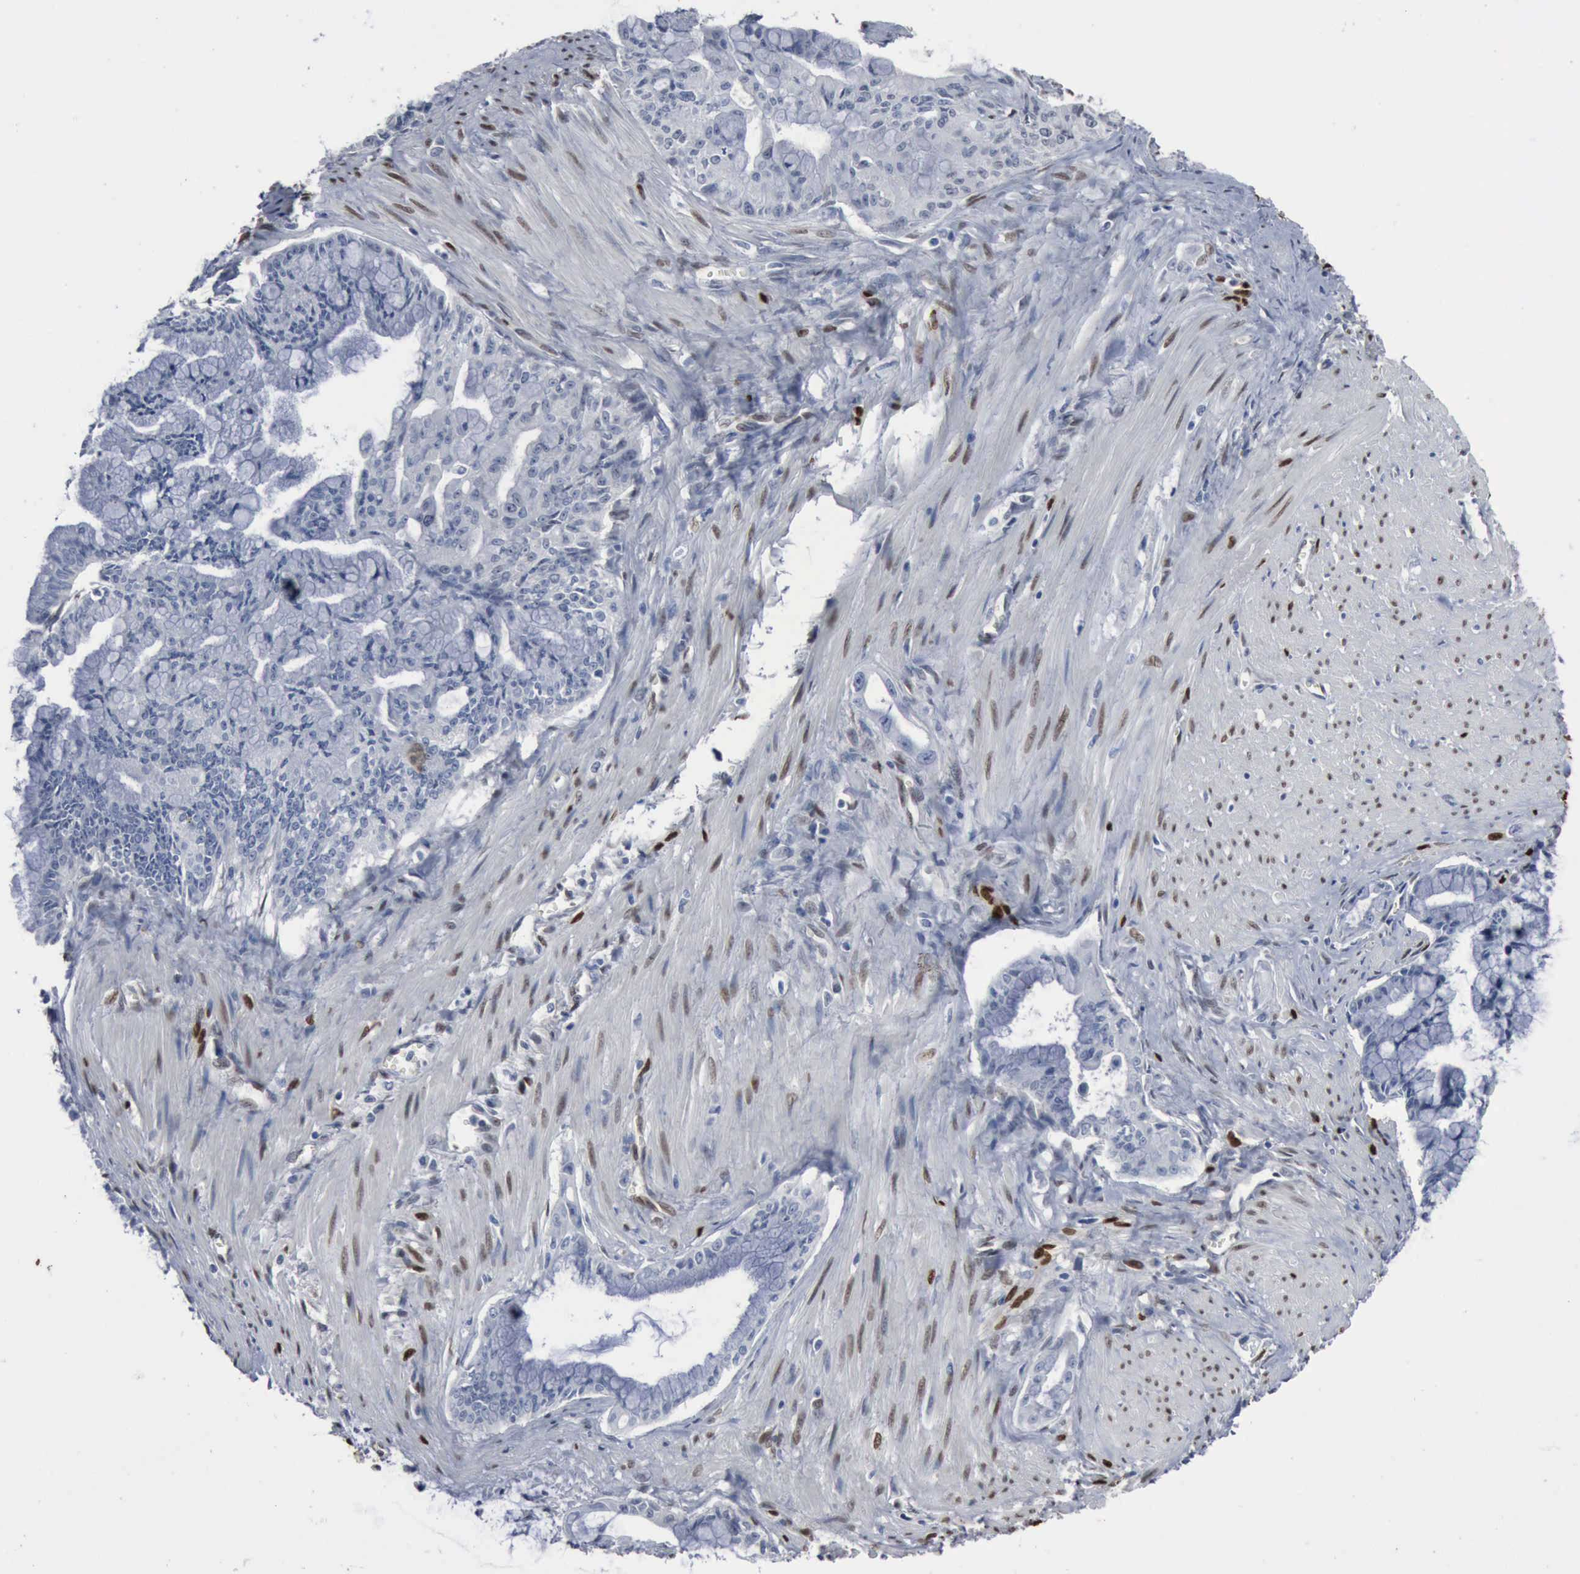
{"staining": {"intensity": "negative", "quantity": "none", "location": "none"}, "tissue": "pancreatic cancer", "cell_type": "Tumor cells", "image_type": "cancer", "snomed": [{"axis": "morphology", "description": "Adenocarcinoma, NOS"}, {"axis": "topography", "description": "Pancreas"}], "caption": "Immunohistochemical staining of human adenocarcinoma (pancreatic) shows no significant expression in tumor cells.", "gene": "FGF2", "patient": {"sex": "male", "age": 59}}